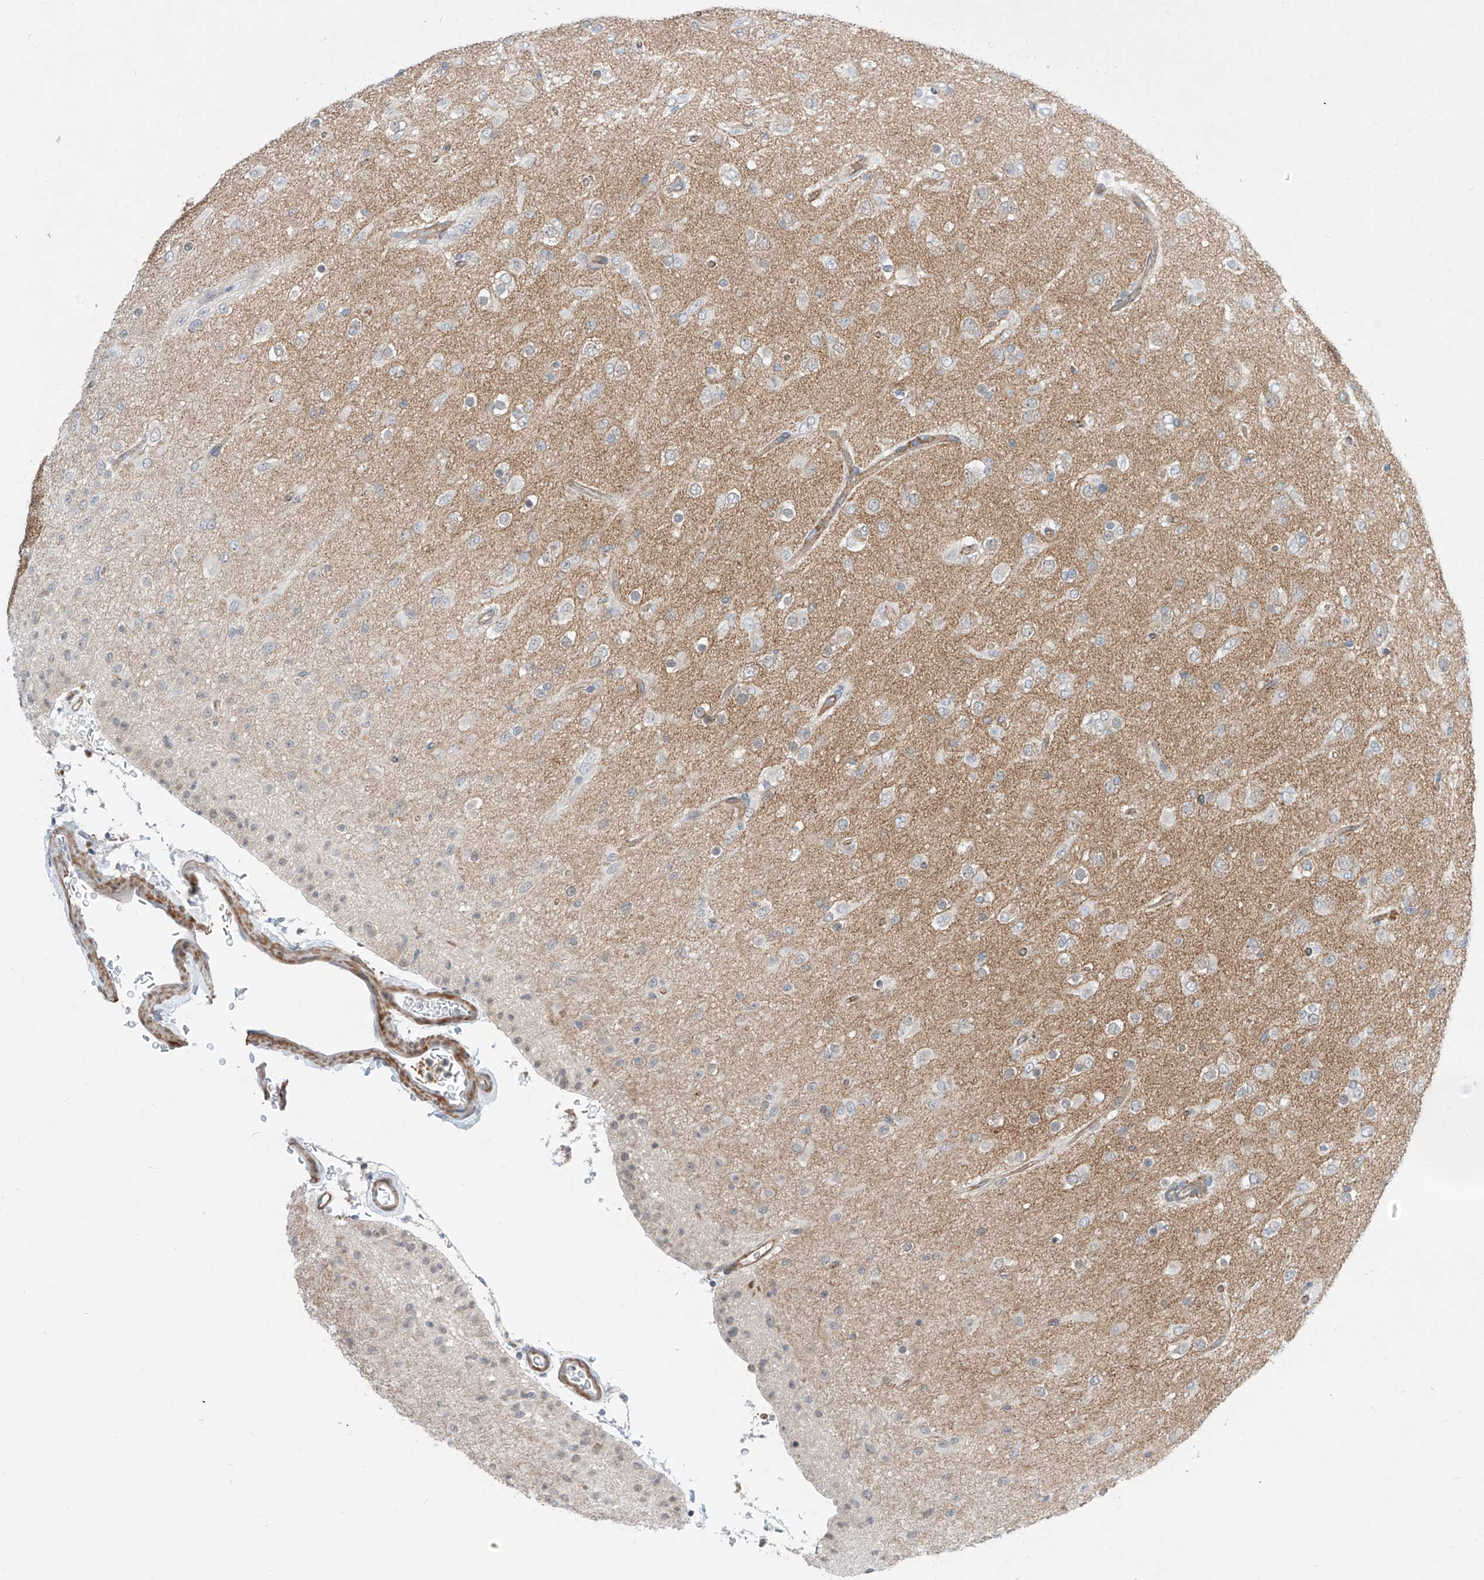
{"staining": {"intensity": "negative", "quantity": "none", "location": "none"}, "tissue": "glioma", "cell_type": "Tumor cells", "image_type": "cancer", "snomed": [{"axis": "morphology", "description": "Glioma, malignant, Low grade"}, {"axis": "topography", "description": "Brain"}], "caption": "This is an immunohistochemistry micrograph of human malignant glioma (low-grade). There is no expression in tumor cells.", "gene": "ABLIM2", "patient": {"sex": "male", "age": 65}}